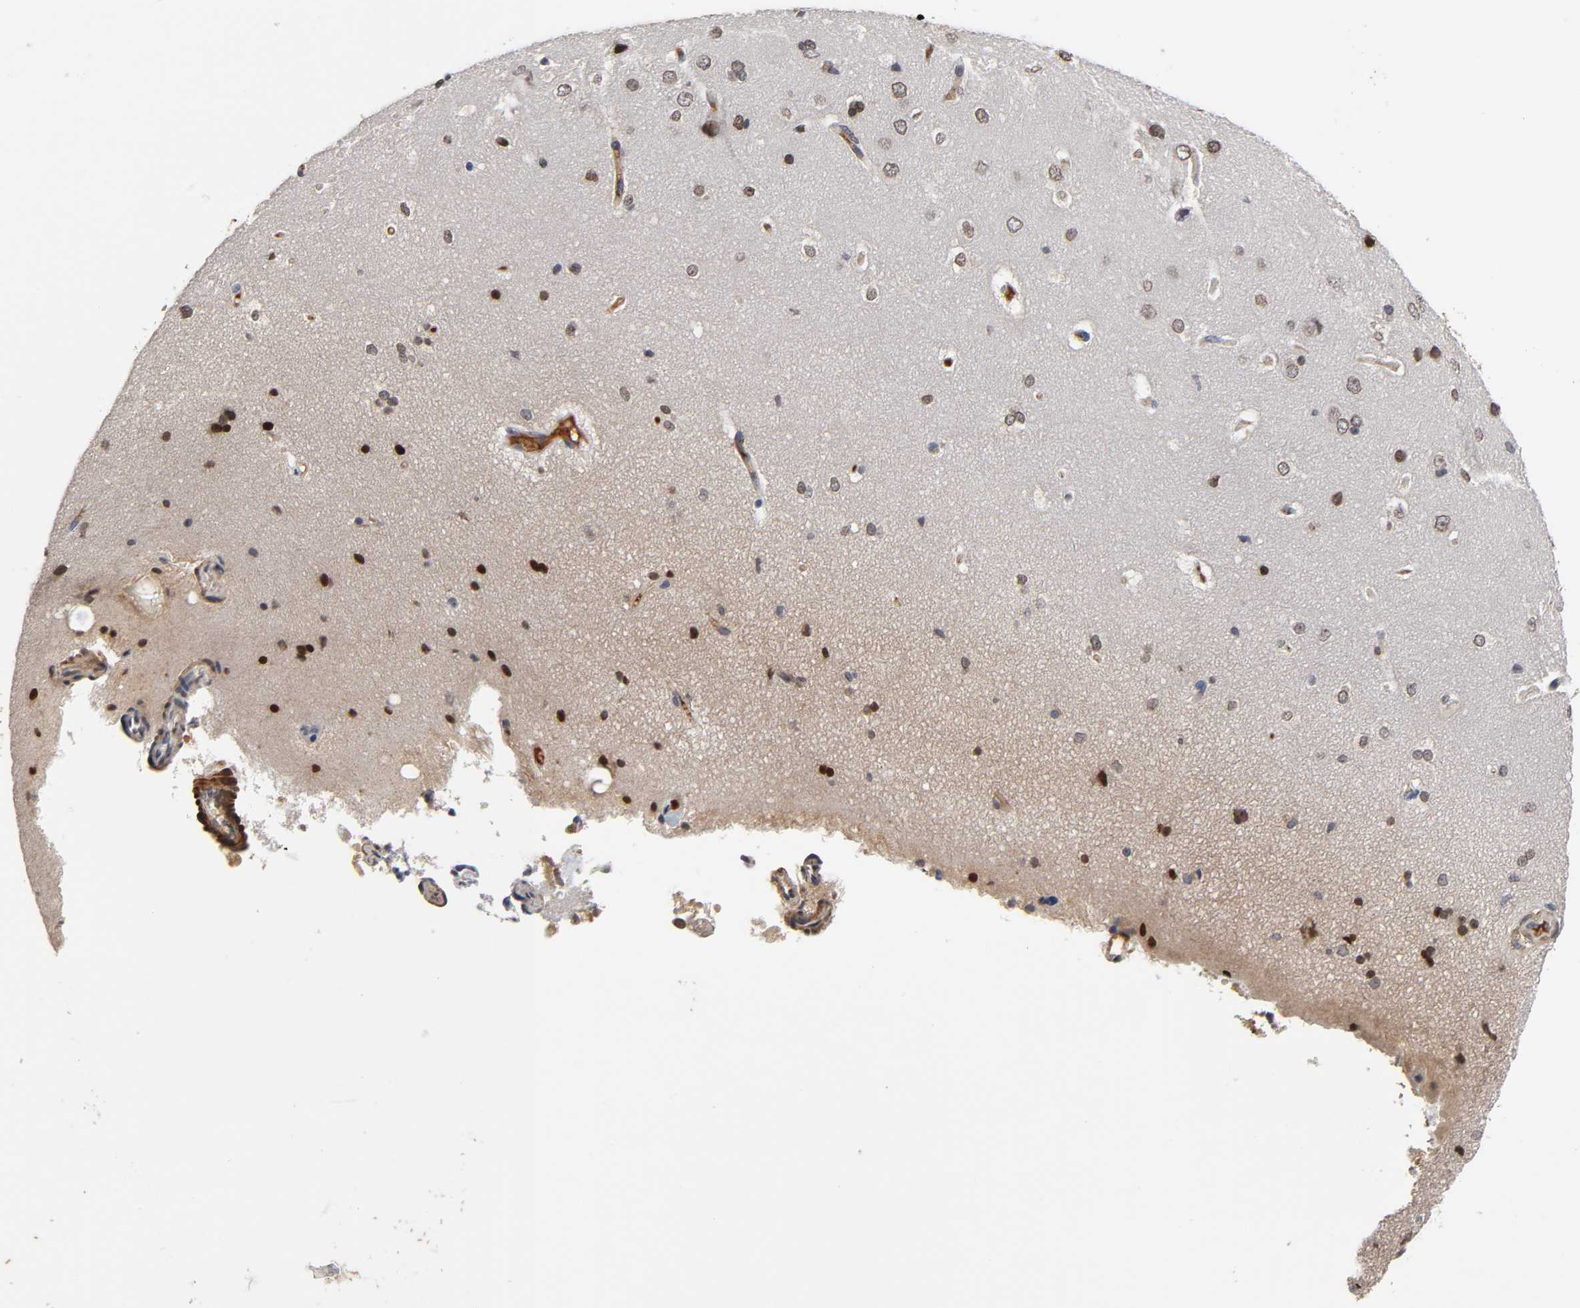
{"staining": {"intensity": "weak", "quantity": ">75%", "location": "cytoplasmic/membranous,nuclear"}, "tissue": "cerebral cortex", "cell_type": "Endothelial cells", "image_type": "normal", "snomed": [{"axis": "morphology", "description": "Normal tissue, NOS"}, {"axis": "topography", "description": "Cerebral cortex"}], "caption": "This histopathology image exhibits immunohistochemistry staining of normal human cerebral cortex, with low weak cytoplasmic/membranous,nuclear expression in about >75% of endothelial cells.", "gene": "CPN2", "patient": {"sex": "female", "age": 45}}